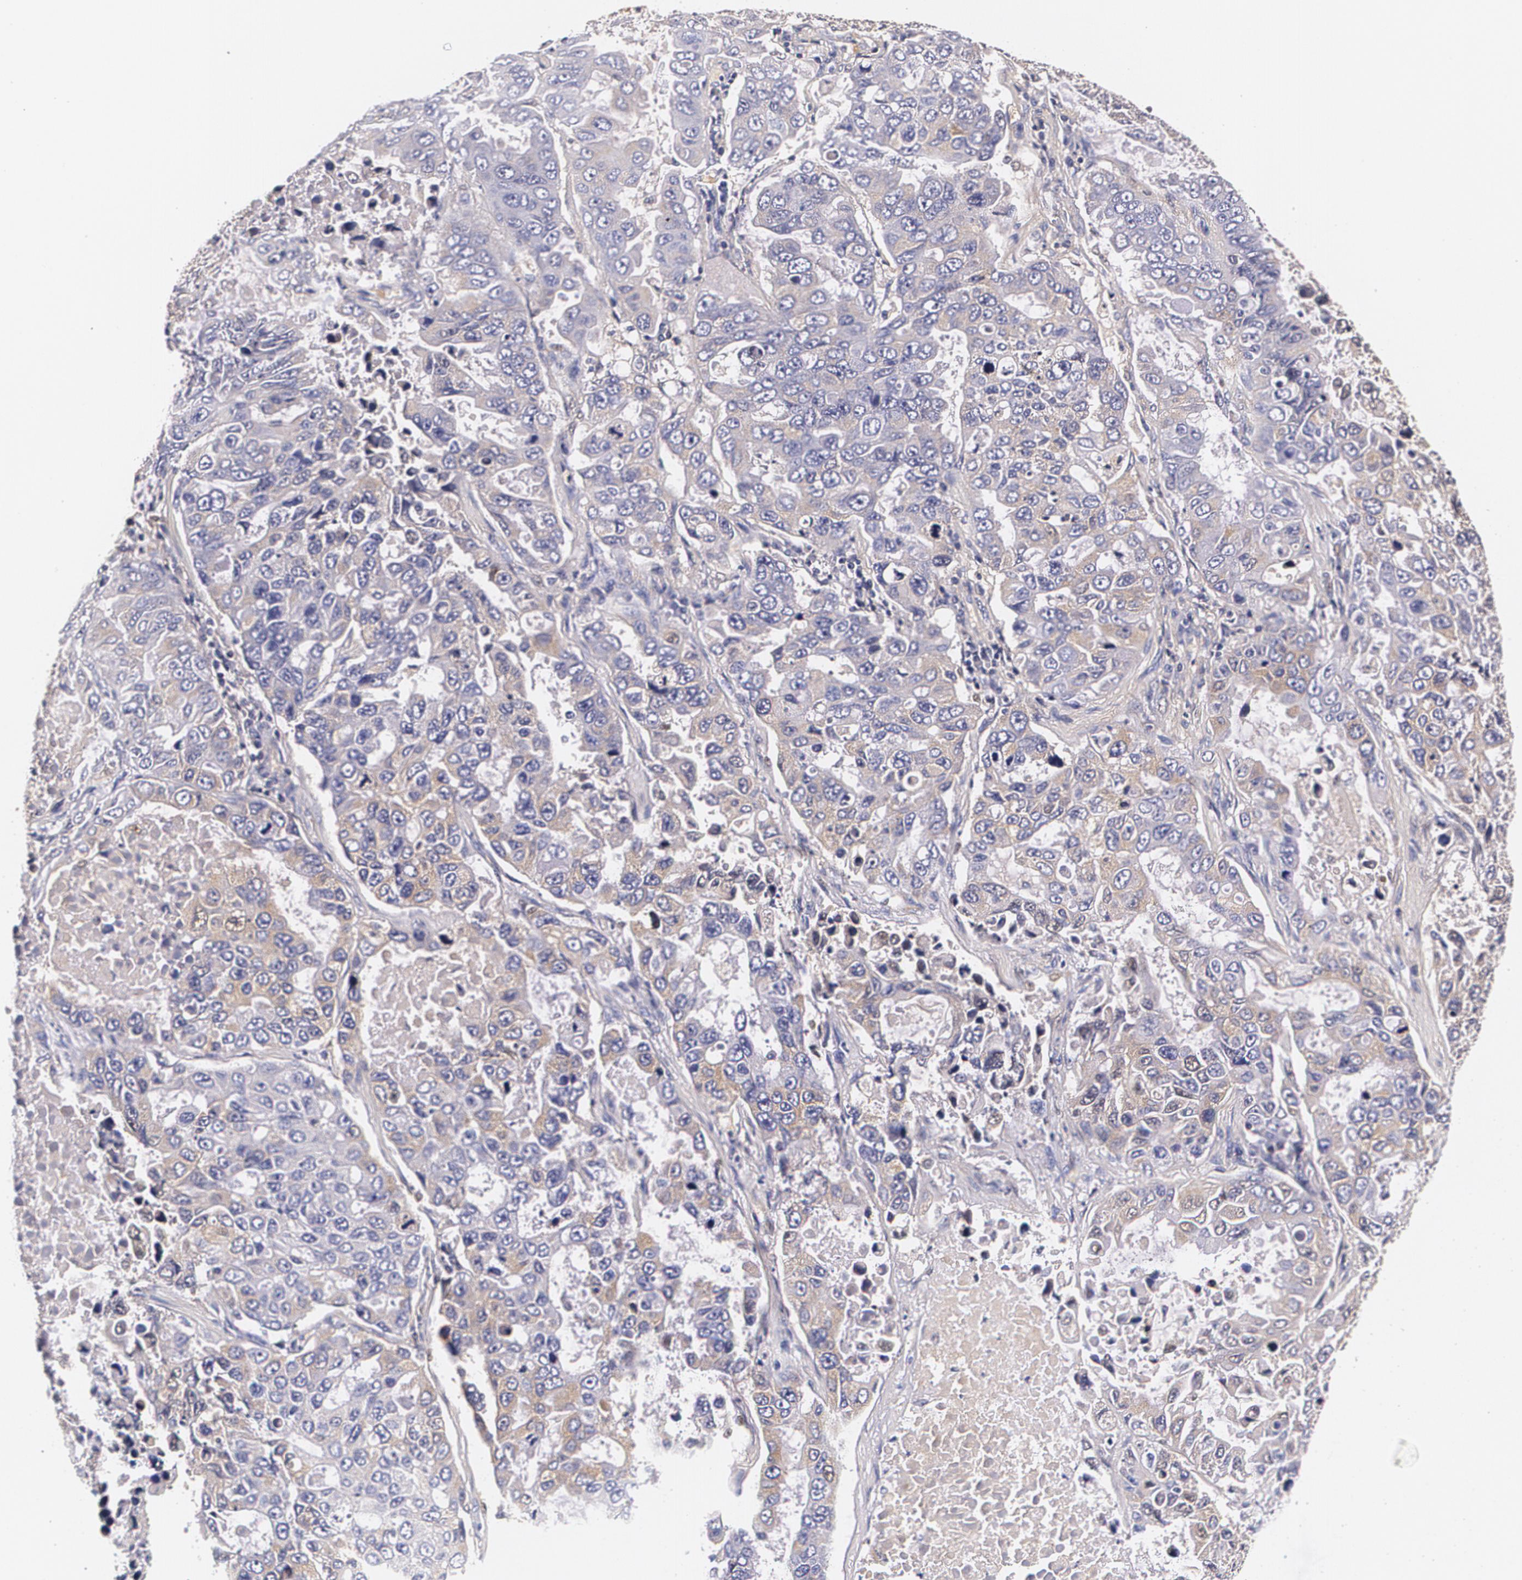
{"staining": {"intensity": "weak", "quantity": "<25%", "location": "cytoplasmic/membranous"}, "tissue": "lung cancer", "cell_type": "Tumor cells", "image_type": "cancer", "snomed": [{"axis": "morphology", "description": "Adenocarcinoma, NOS"}, {"axis": "topography", "description": "Lung"}], "caption": "Tumor cells are negative for protein expression in human lung adenocarcinoma.", "gene": "TTR", "patient": {"sex": "male", "age": 64}}